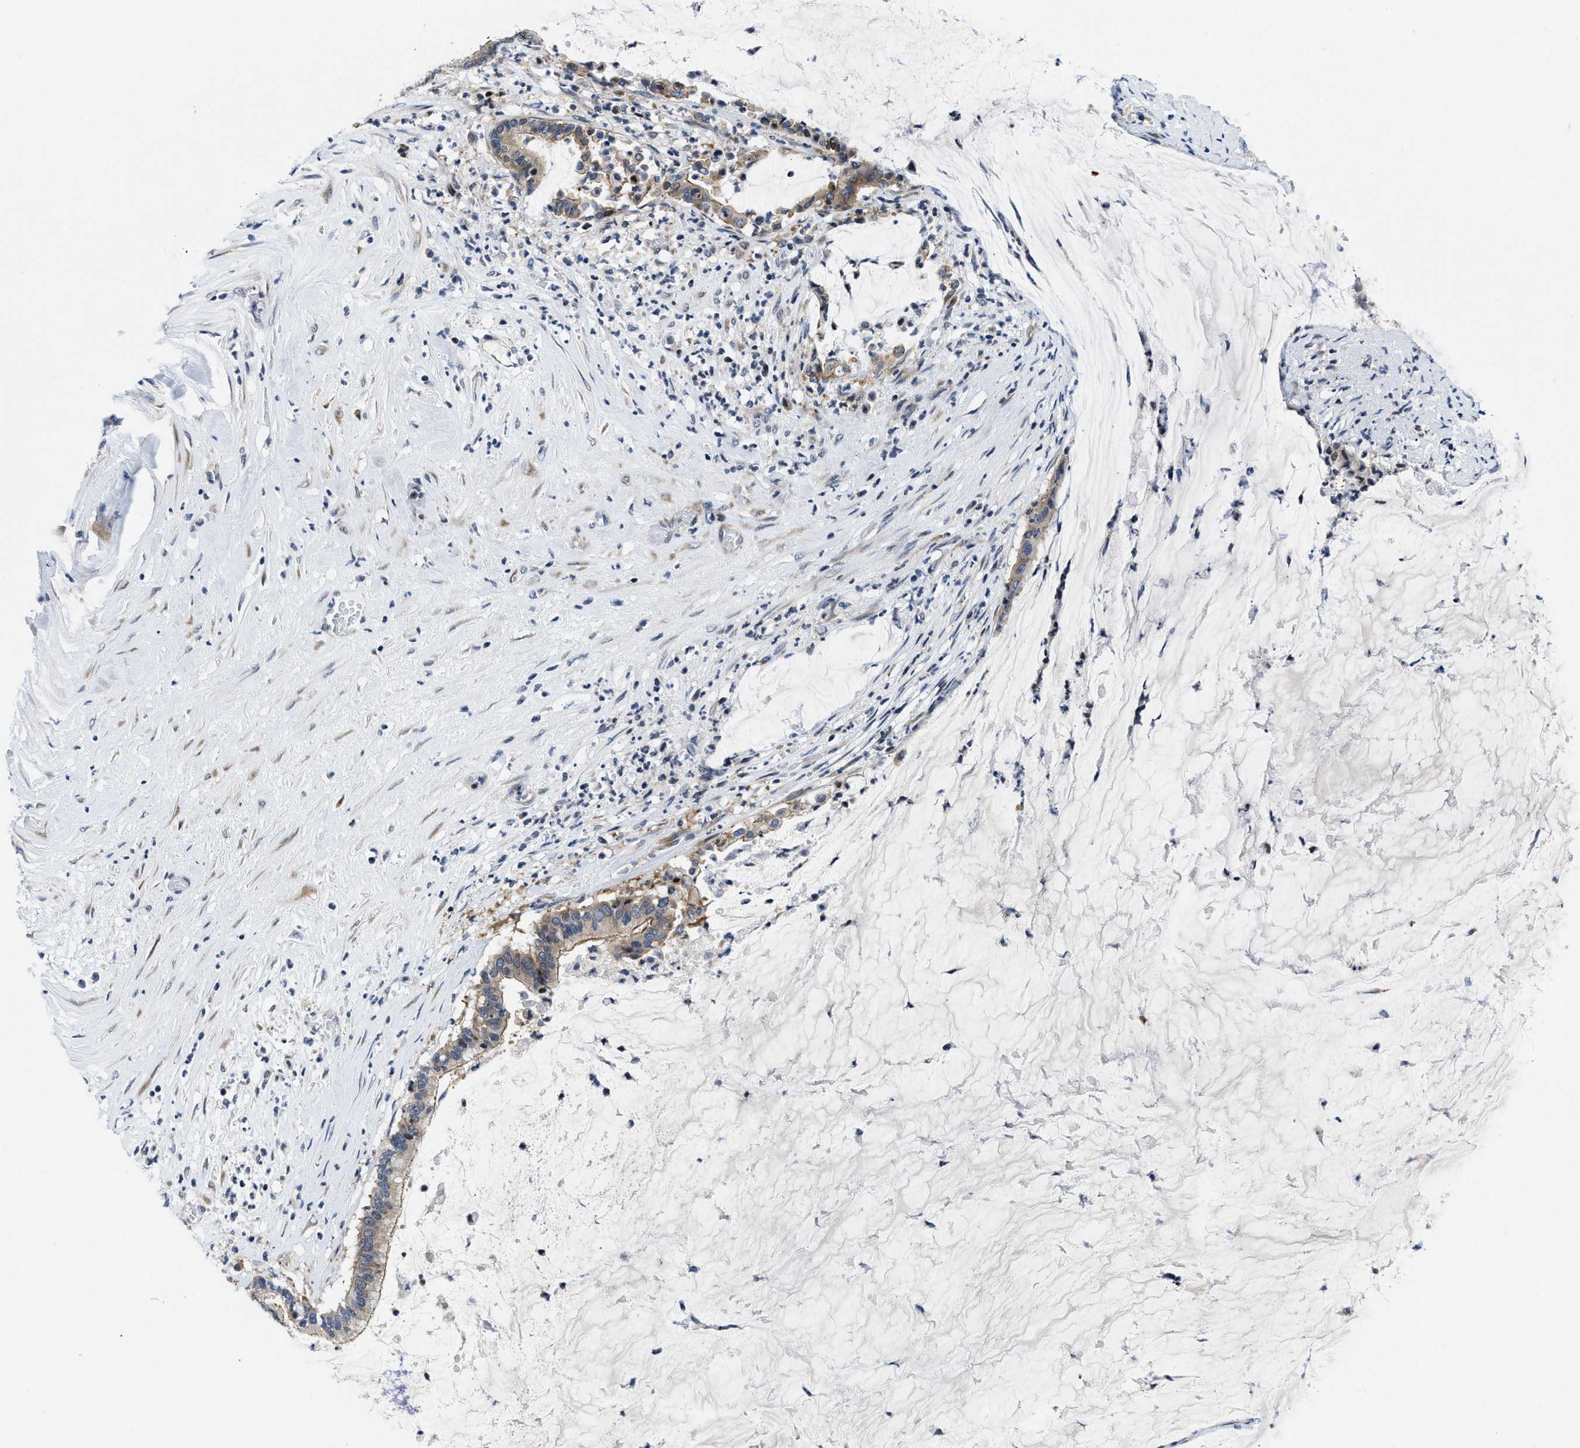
{"staining": {"intensity": "weak", "quantity": ">75%", "location": "cytoplasmic/membranous"}, "tissue": "pancreatic cancer", "cell_type": "Tumor cells", "image_type": "cancer", "snomed": [{"axis": "morphology", "description": "Adenocarcinoma, NOS"}, {"axis": "topography", "description": "Pancreas"}], "caption": "Brown immunohistochemical staining in human pancreatic cancer shows weak cytoplasmic/membranous staining in about >75% of tumor cells. The protein of interest is shown in brown color, while the nuclei are stained blue.", "gene": "IKBKE", "patient": {"sex": "male", "age": 41}}